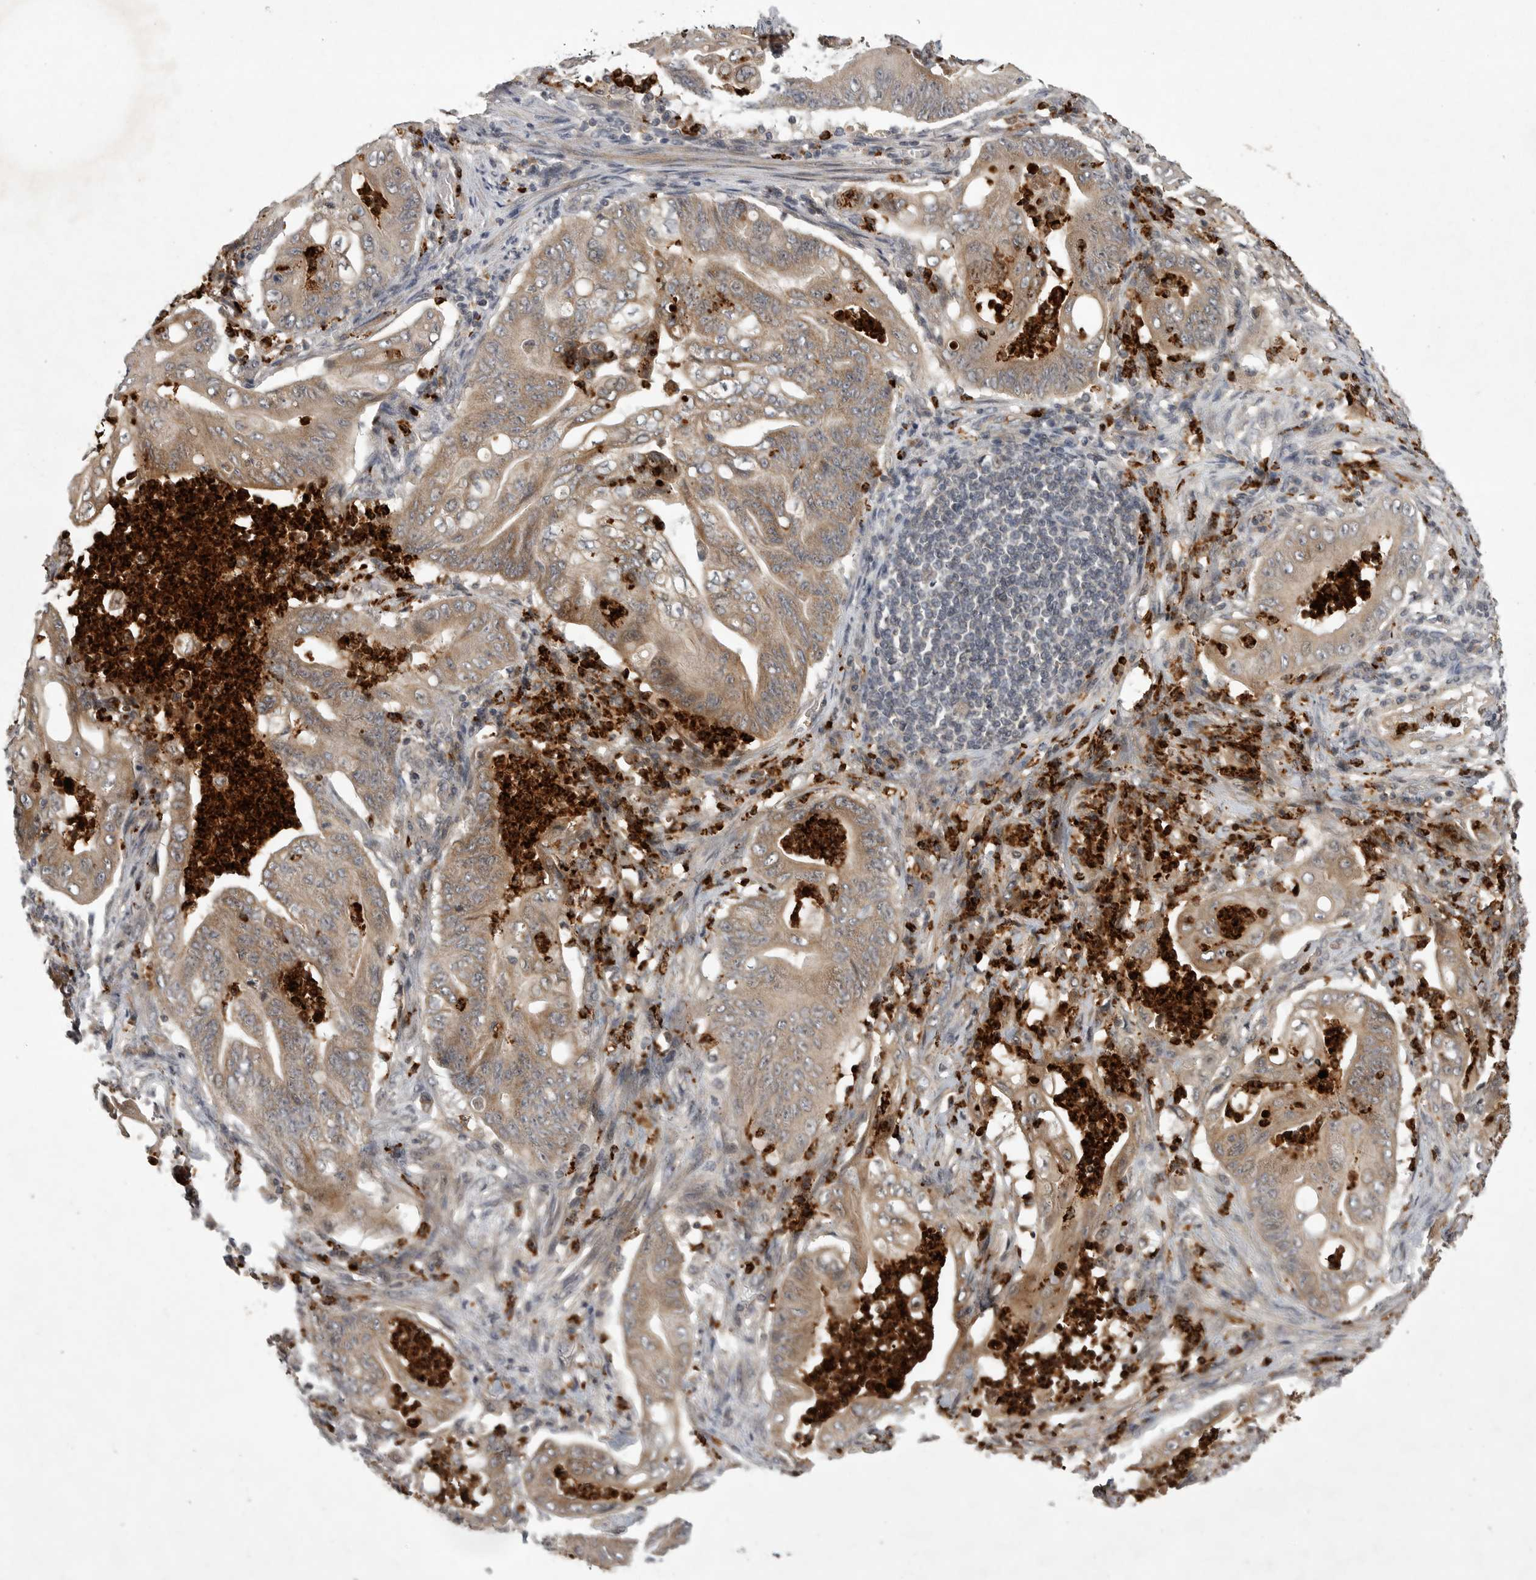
{"staining": {"intensity": "weak", "quantity": ">75%", "location": "cytoplasmic/membranous"}, "tissue": "stomach cancer", "cell_type": "Tumor cells", "image_type": "cancer", "snomed": [{"axis": "morphology", "description": "Adenocarcinoma, NOS"}, {"axis": "topography", "description": "Stomach"}], "caption": "A micrograph of human stomach adenocarcinoma stained for a protein shows weak cytoplasmic/membranous brown staining in tumor cells. The protein of interest is stained brown, and the nuclei are stained in blue (DAB IHC with brightfield microscopy, high magnification).", "gene": "UBE3D", "patient": {"sex": "female", "age": 73}}